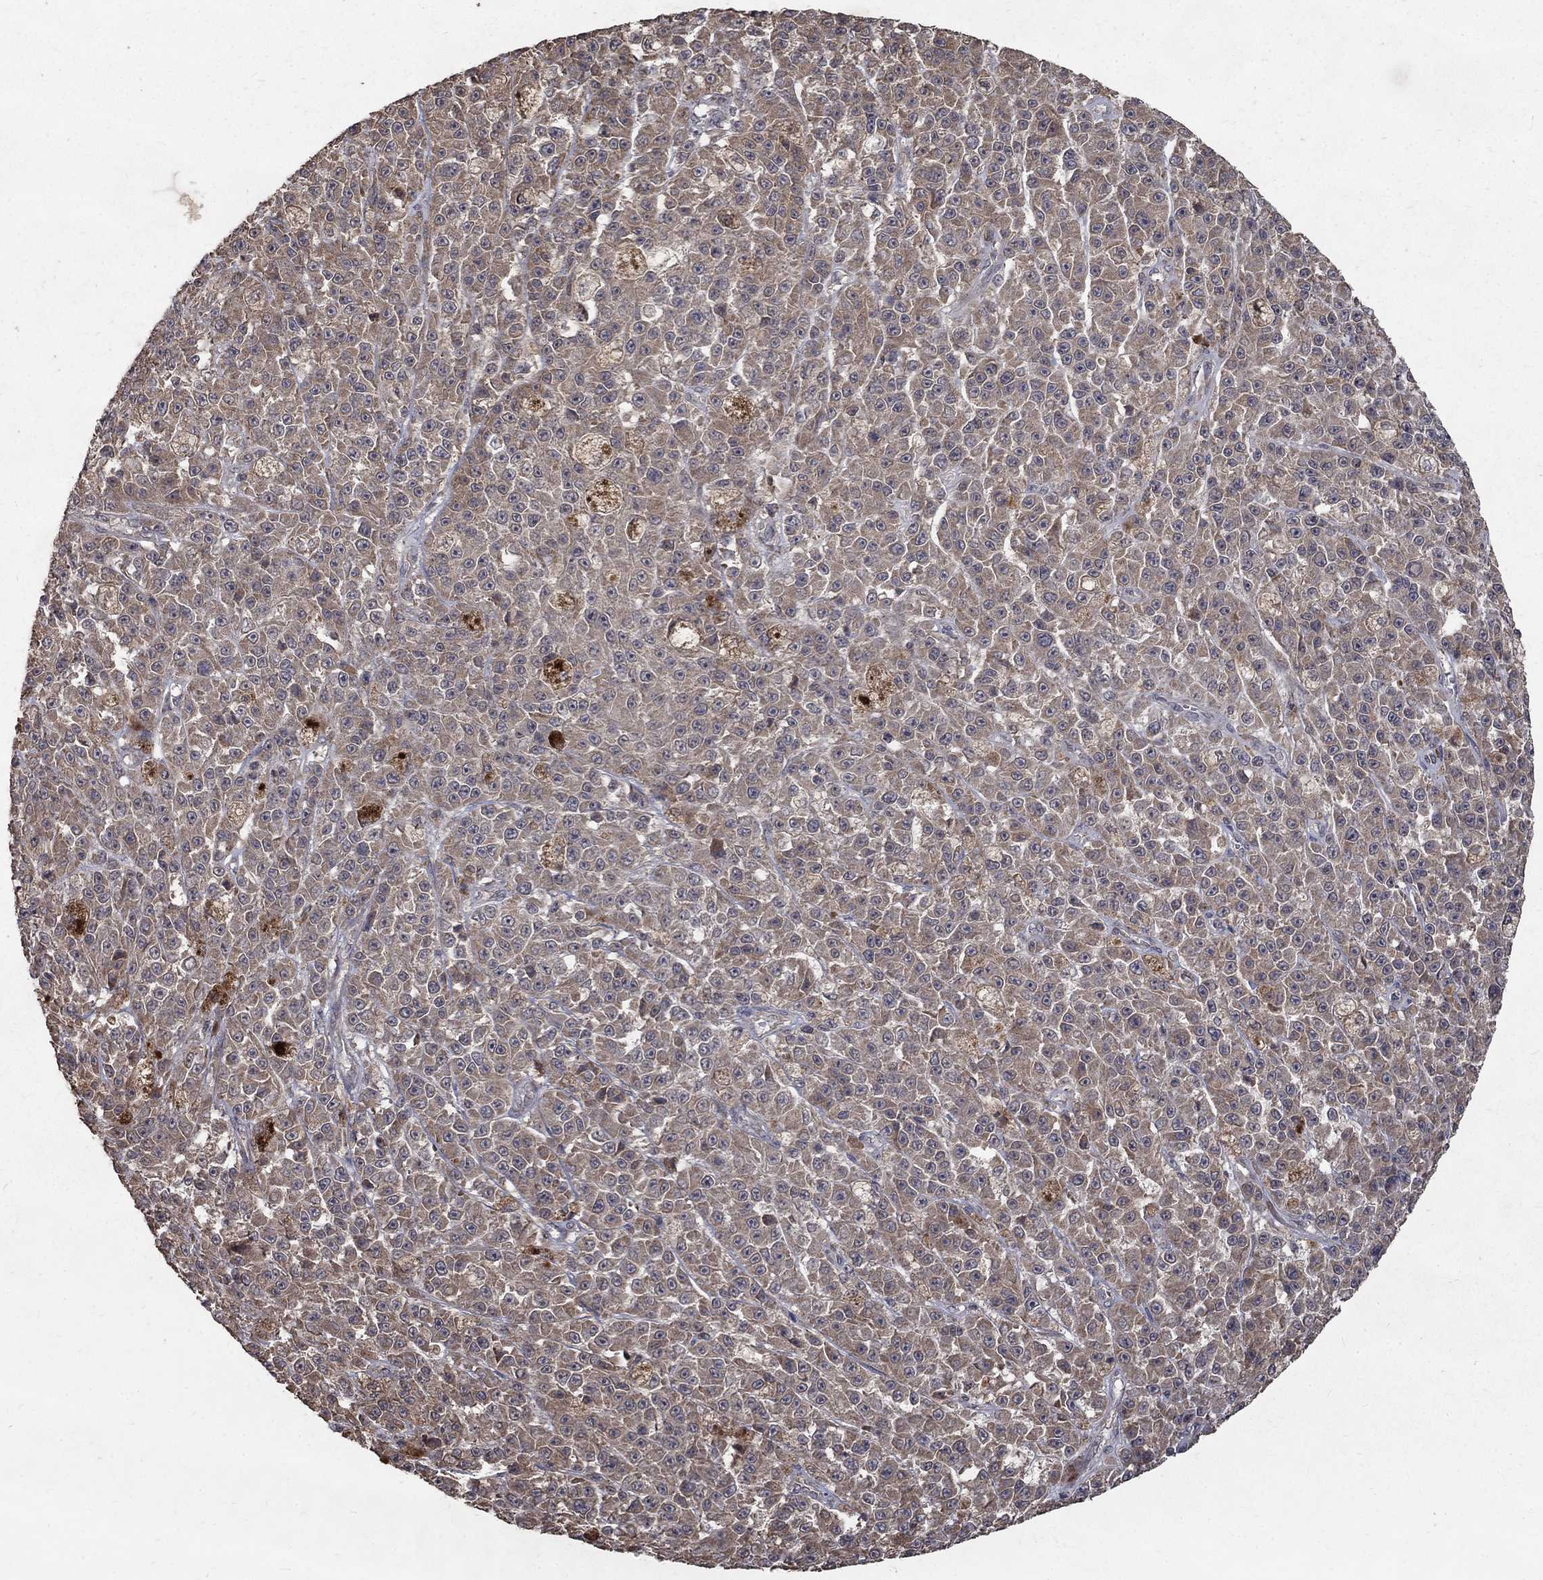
{"staining": {"intensity": "weak", "quantity": ">75%", "location": "cytoplasmic/membranous"}, "tissue": "melanoma", "cell_type": "Tumor cells", "image_type": "cancer", "snomed": [{"axis": "morphology", "description": "Malignant melanoma, NOS"}, {"axis": "topography", "description": "Skin"}], "caption": "The photomicrograph shows a brown stain indicating the presence of a protein in the cytoplasmic/membranous of tumor cells in melanoma.", "gene": "C17orf75", "patient": {"sex": "female", "age": 58}}